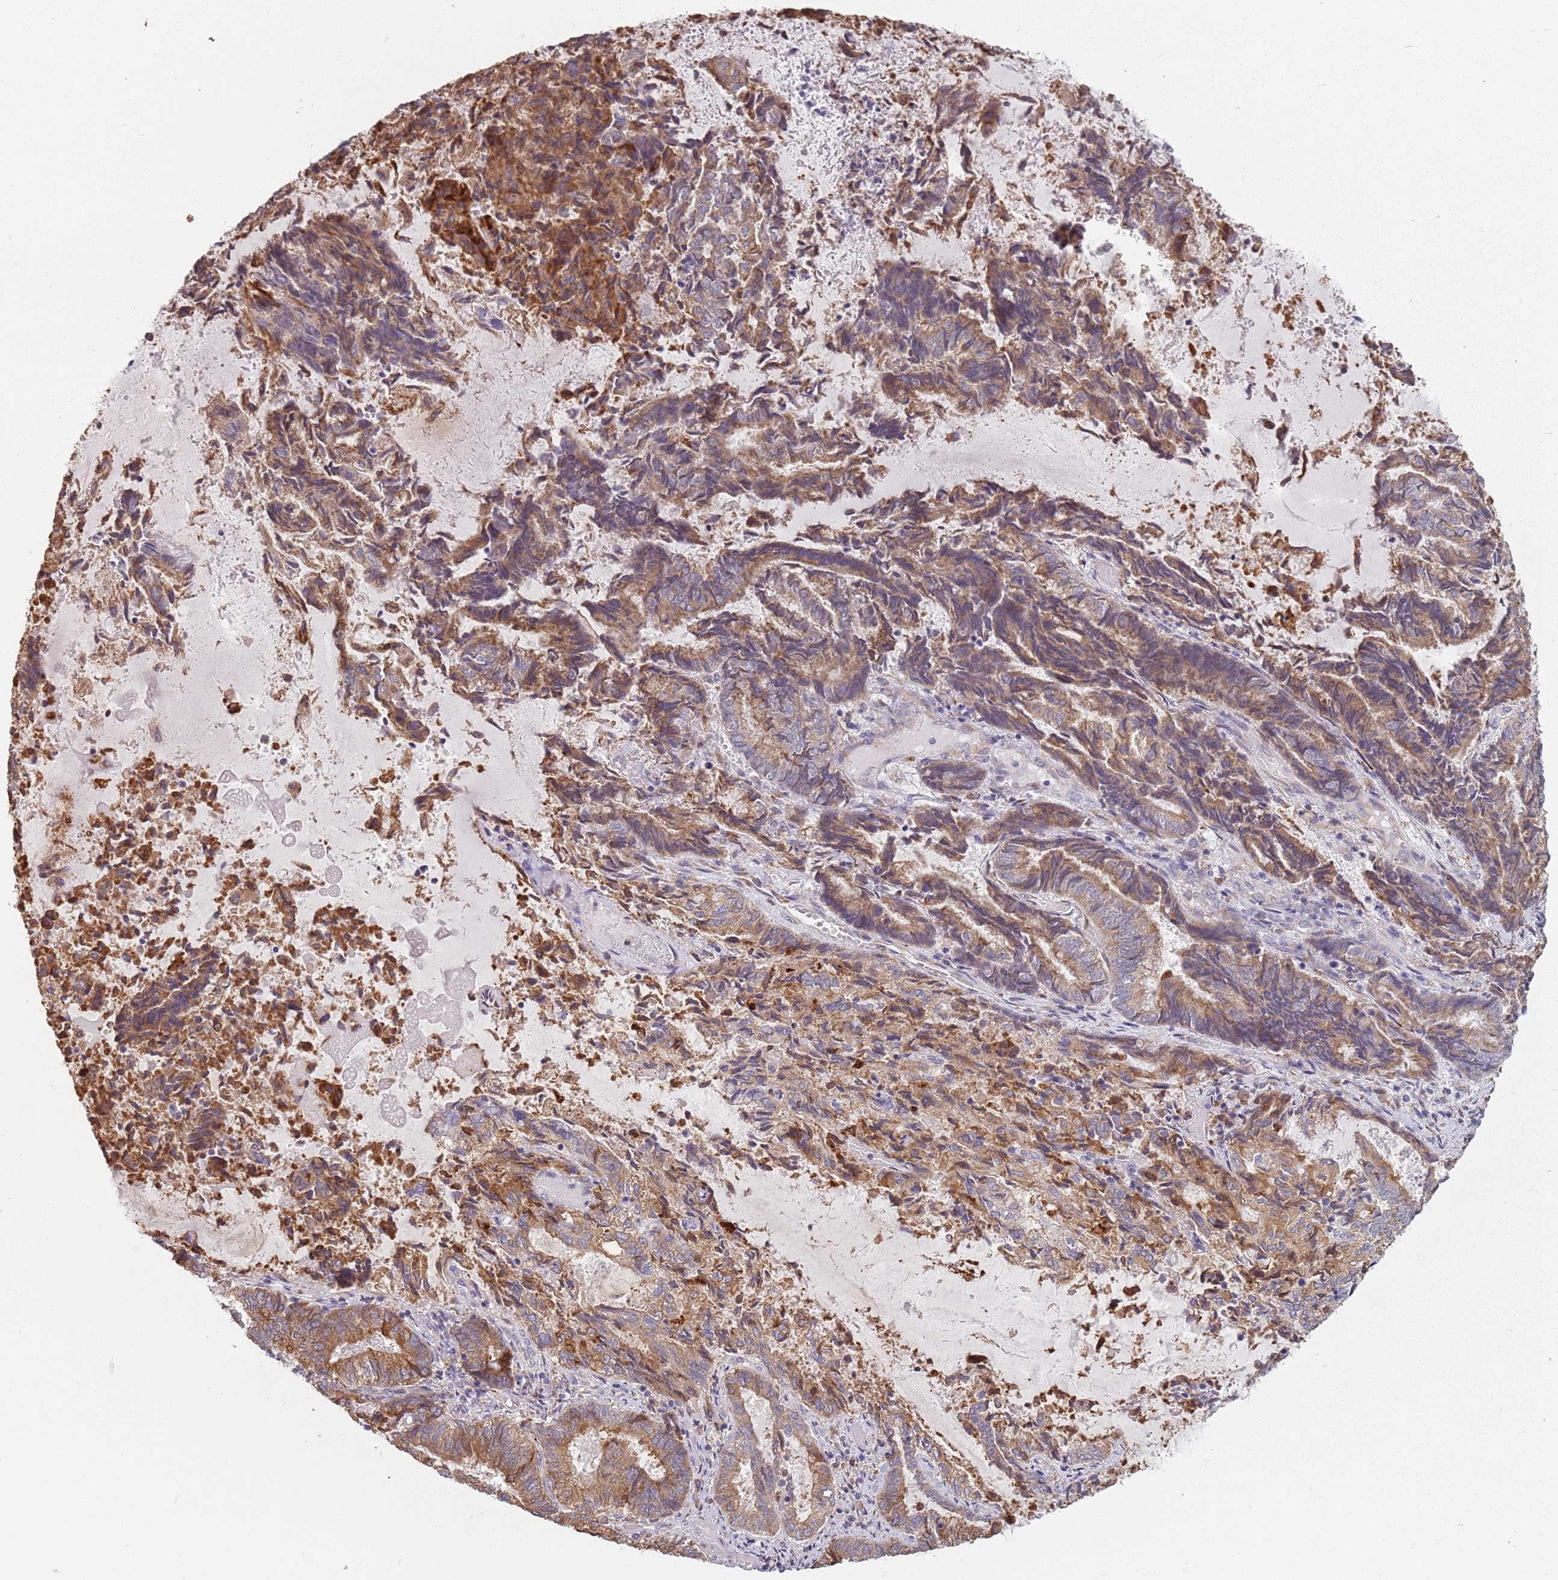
{"staining": {"intensity": "moderate", "quantity": ">75%", "location": "cytoplasmic/membranous"}, "tissue": "endometrial cancer", "cell_type": "Tumor cells", "image_type": "cancer", "snomed": [{"axis": "morphology", "description": "Adenocarcinoma, NOS"}, {"axis": "topography", "description": "Endometrium"}], "caption": "Immunohistochemical staining of human endometrial cancer shows medium levels of moderate cytoplasmic/membranous protein positivity in about >75% of tumor cells.", "gene": "RPS9", "patient": {"sex": "female", "age": 80}}